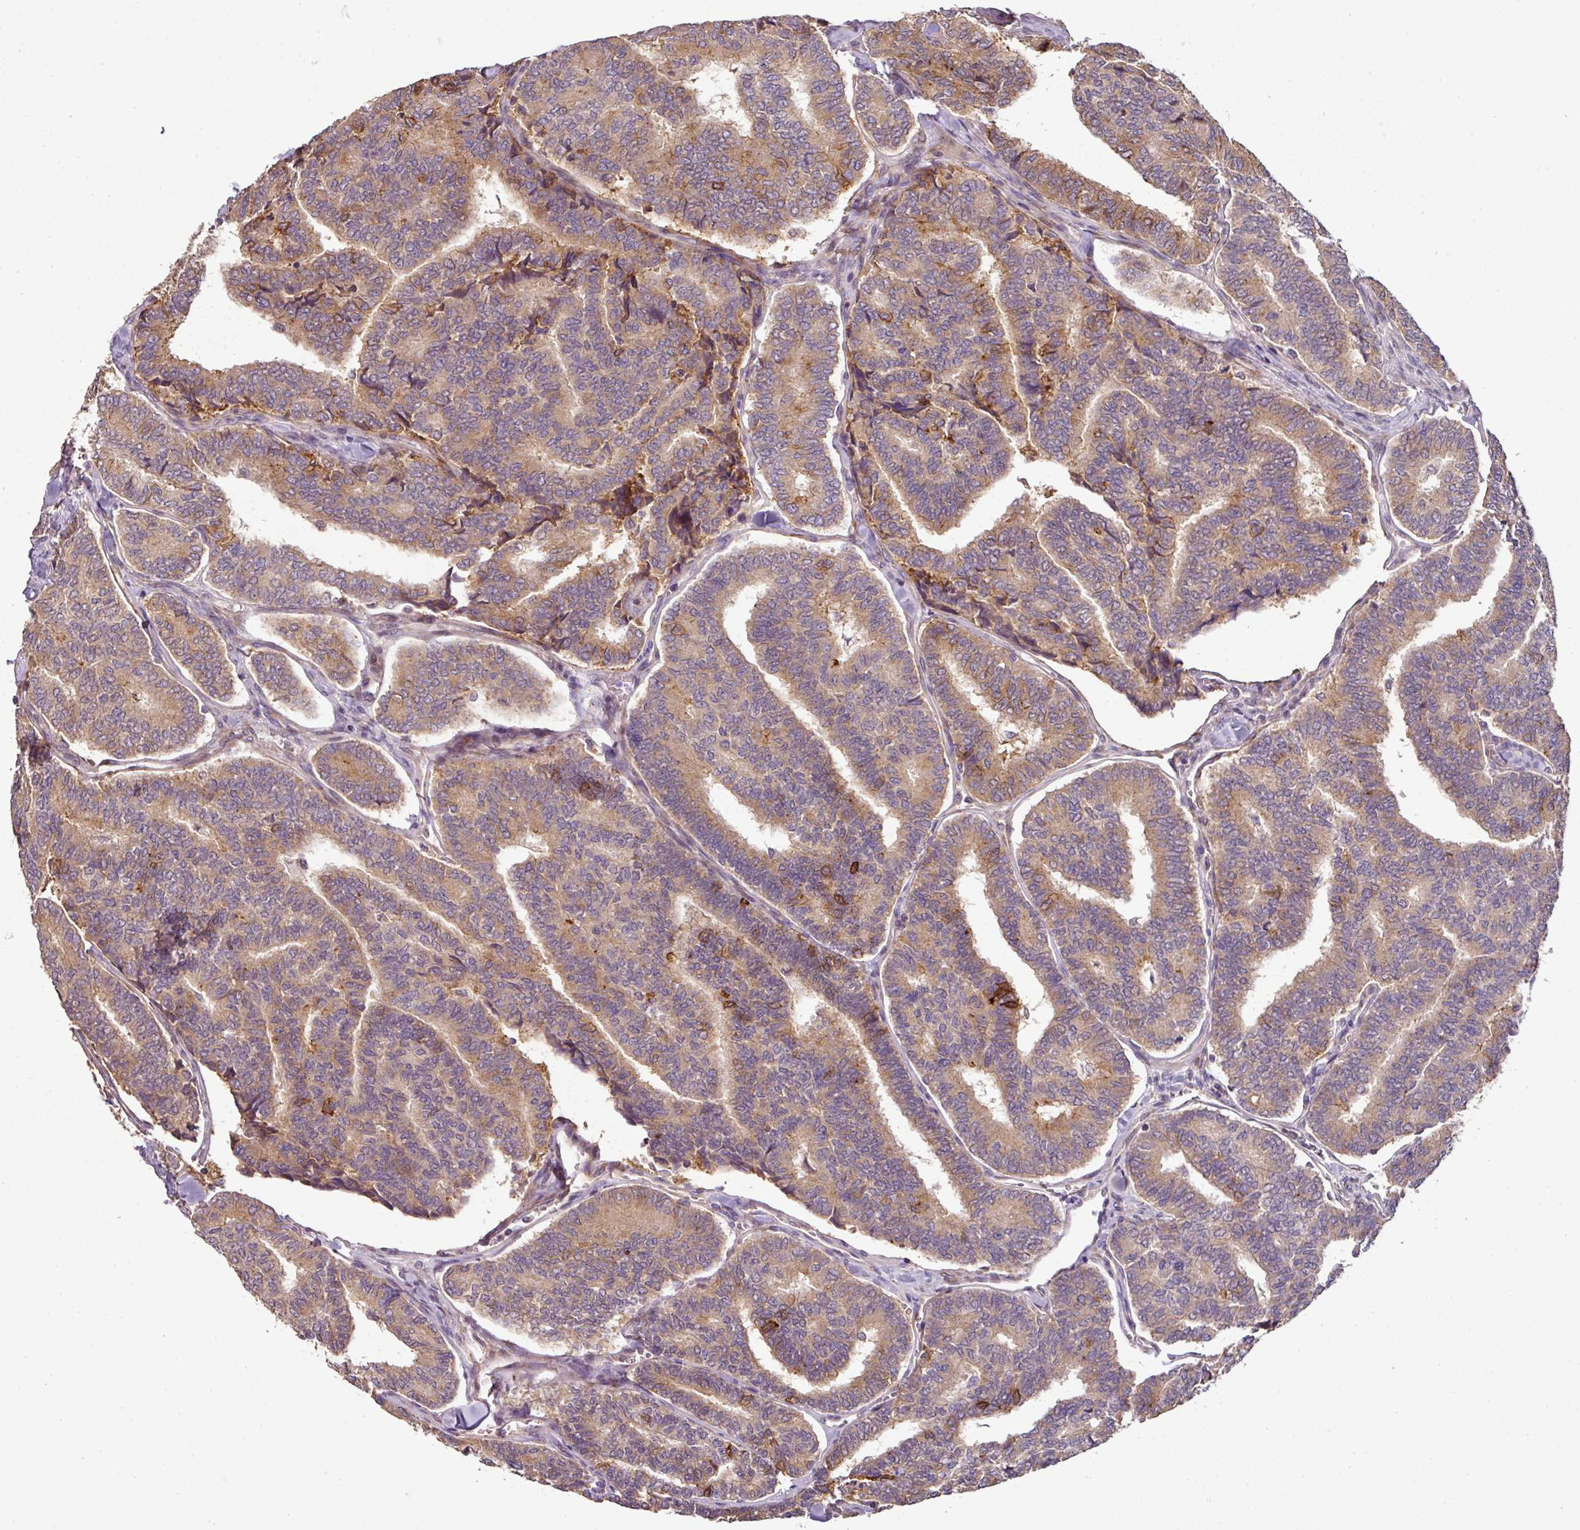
{"staining": {"intensity": "strong", "quantity": "25%-75%", "location": "cytoplasmic/membranous"}, "tissue": "thyroid cancer", "cell_type": "Tumor cells", "image_type": "cancer", "snomed": [{"axis": "morphology", "description": "Papillary adenocarcinoma, NOS"}, {"axis": "topography", "description": "Thyroid gland"}], "caption": "This is a micrograph of IHC staining of thyroid cancer, which shows strong staining in the cytoplasmic/membranous of tumor cells.", "gene": "SPCS3", "patient": {"sex": "female", "age": 35}}